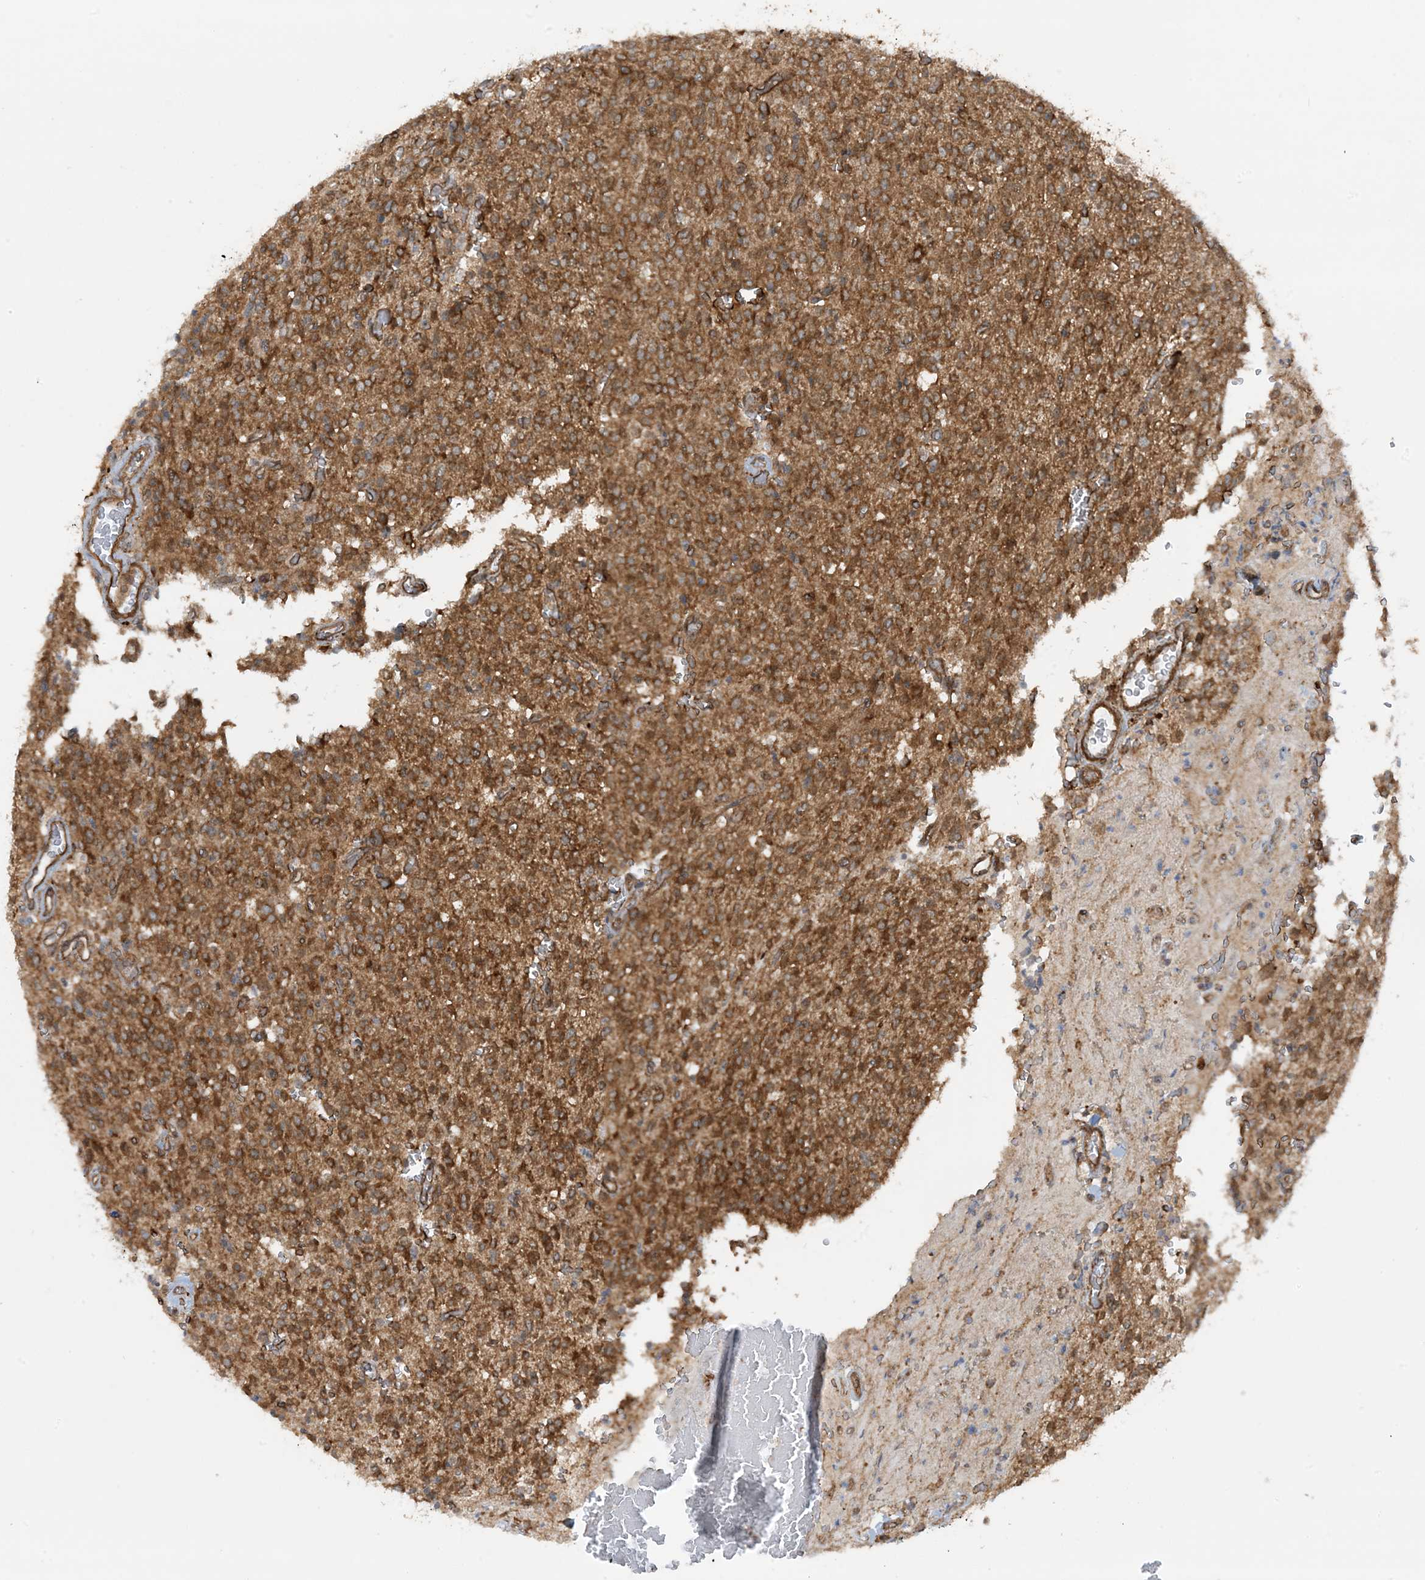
{"staining": {"intensity": "strong", "quantity": ">75%", "location": "cytoplasmic/membranous"}, "tissue": "glioma", "cell_type": "Tumor cells", "image_type": "cancer", "snomed": [{"axis": "morphology", "description": "Glioma, malignant, High grade"}, {"axis": "topography", "description": "Brain"}], "caption": "Immunohistochemical staining of human glioma demonstrates high levels of strong cytoplasmic/membranous expression in about >75% of tumor cells.", "gene": "STAM2", "patient": {"sex": "male", "age": 34}}